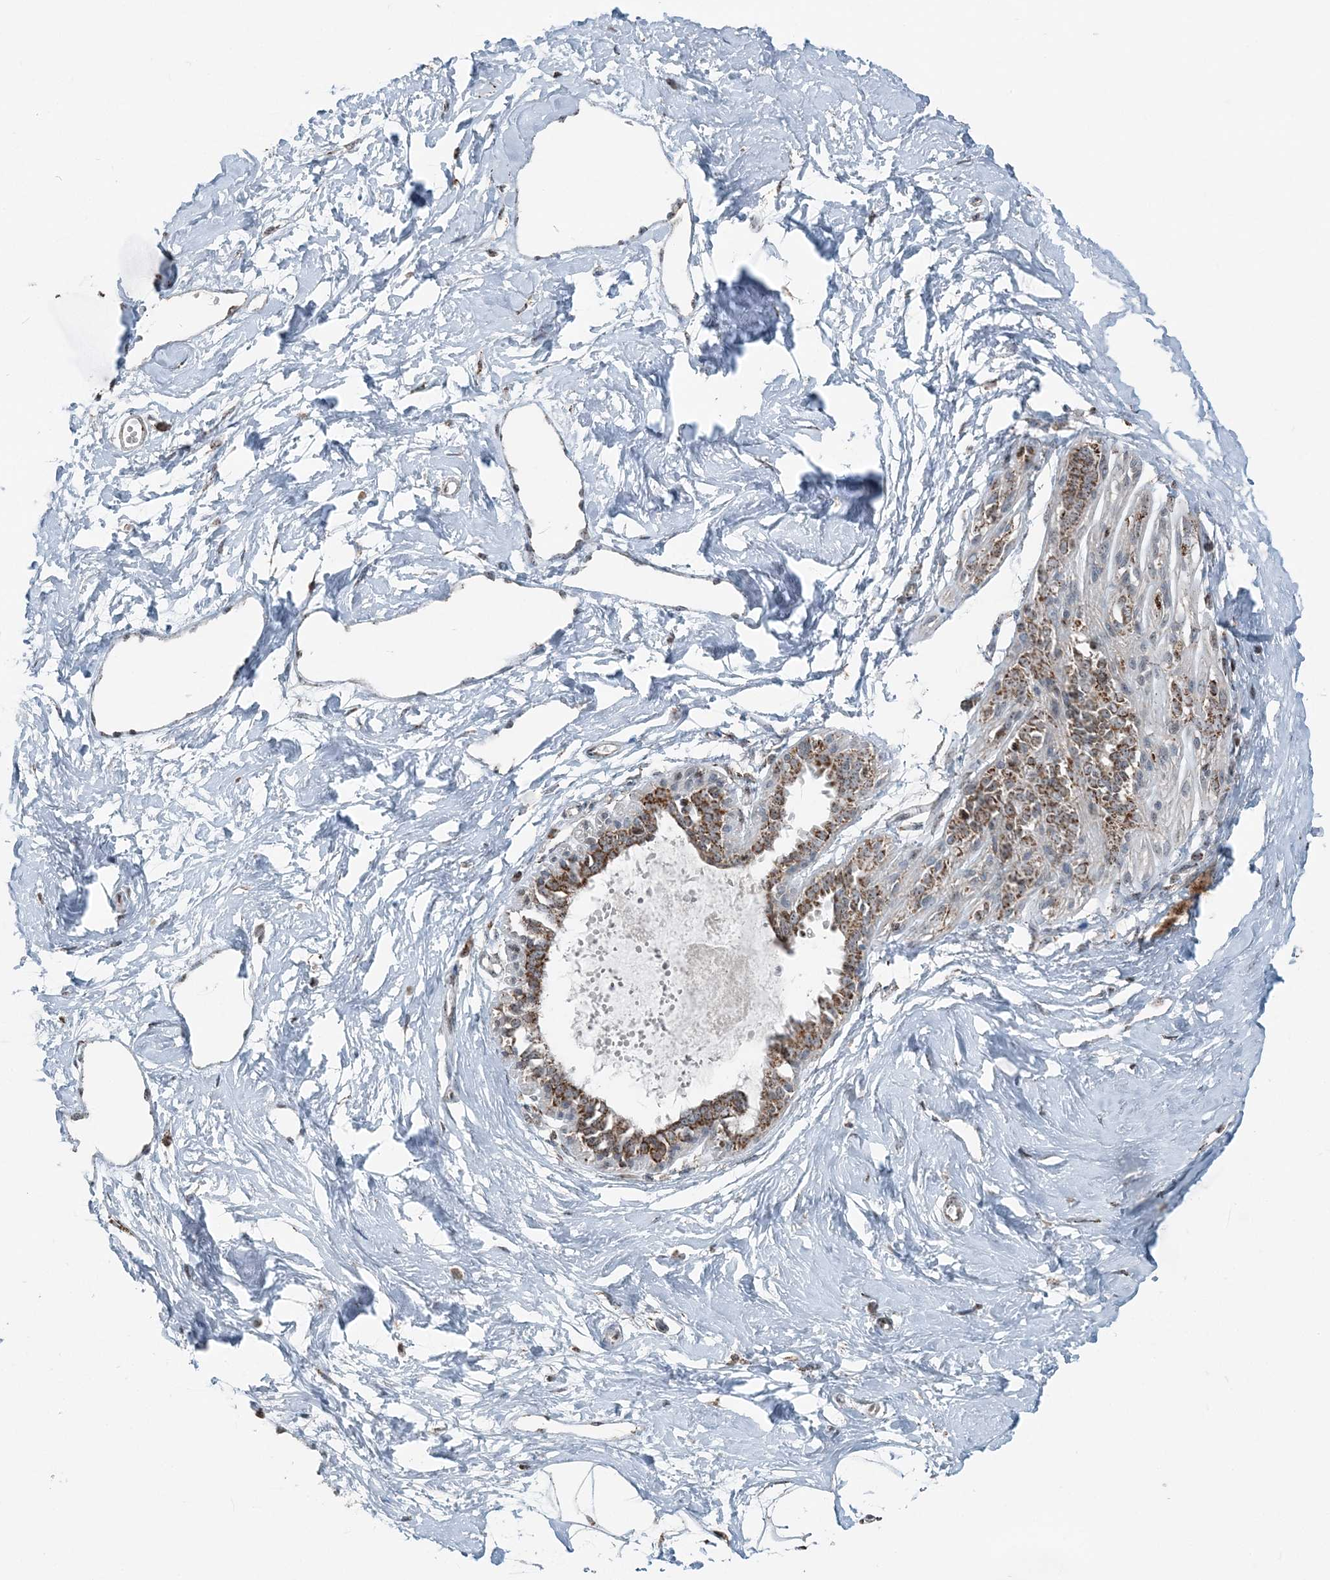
{"staining": {"intensity": "moderate", "quantity": ">75%", "location": "cytoplasmic/membranous"}, "tissue": "breast", "cell_type": "Adipocytes", "image_type": "normal", "snomed": [{"axis": "morphology", "description": "Normal tissue, NOS"}, {"axis": "topography", "description": "Breast"}], "caption": "Immunohistochemistry histopathology image of benign human breast stained for a protein (brown), which exhibits medium levels of moderate cytoplasmic/membranous expression in approximately >75% of adipocytes.", "gene": "SUCLG1", "patient": {"sex": "female", "age": 45}}